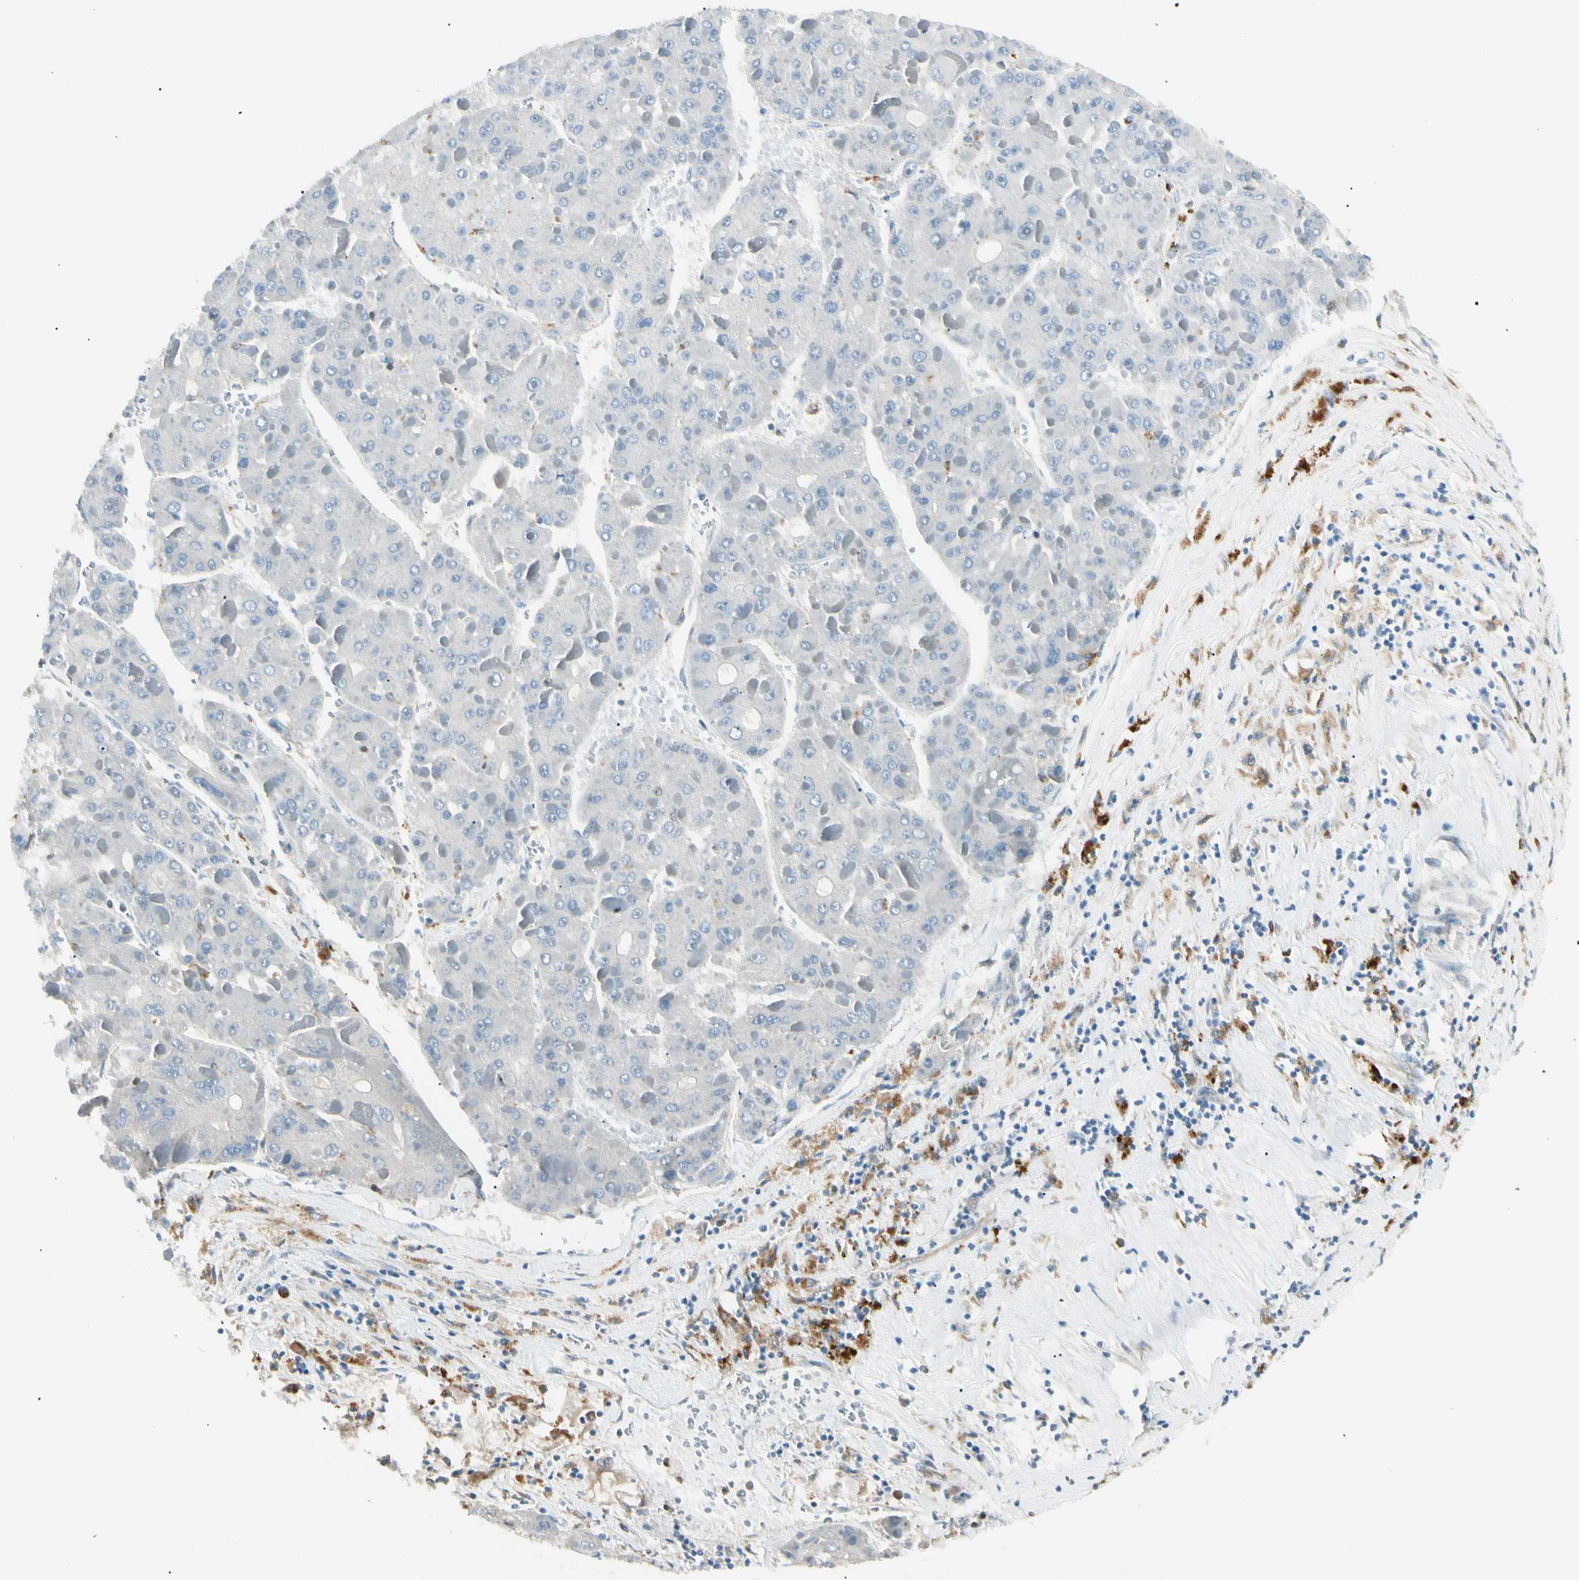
{"staining": {"intensity": "negative", "quantity": "none", "location": "none"}, "tissue": "liver cancer", "cell_type": "Tumor cells", "image_type": "cancer", "snomed": [{"axis": "morphology", "description": "Carcinoma, Hepatocellular, NOS"}, {"axis": "topography", "description": "Liver"}], "caption": "Human liver cancer stained for a protein using IHC demonstrates no expression in tumor cells.", "gene": "LPCAT2", "patient": {"sex": "female", "age": 73}}